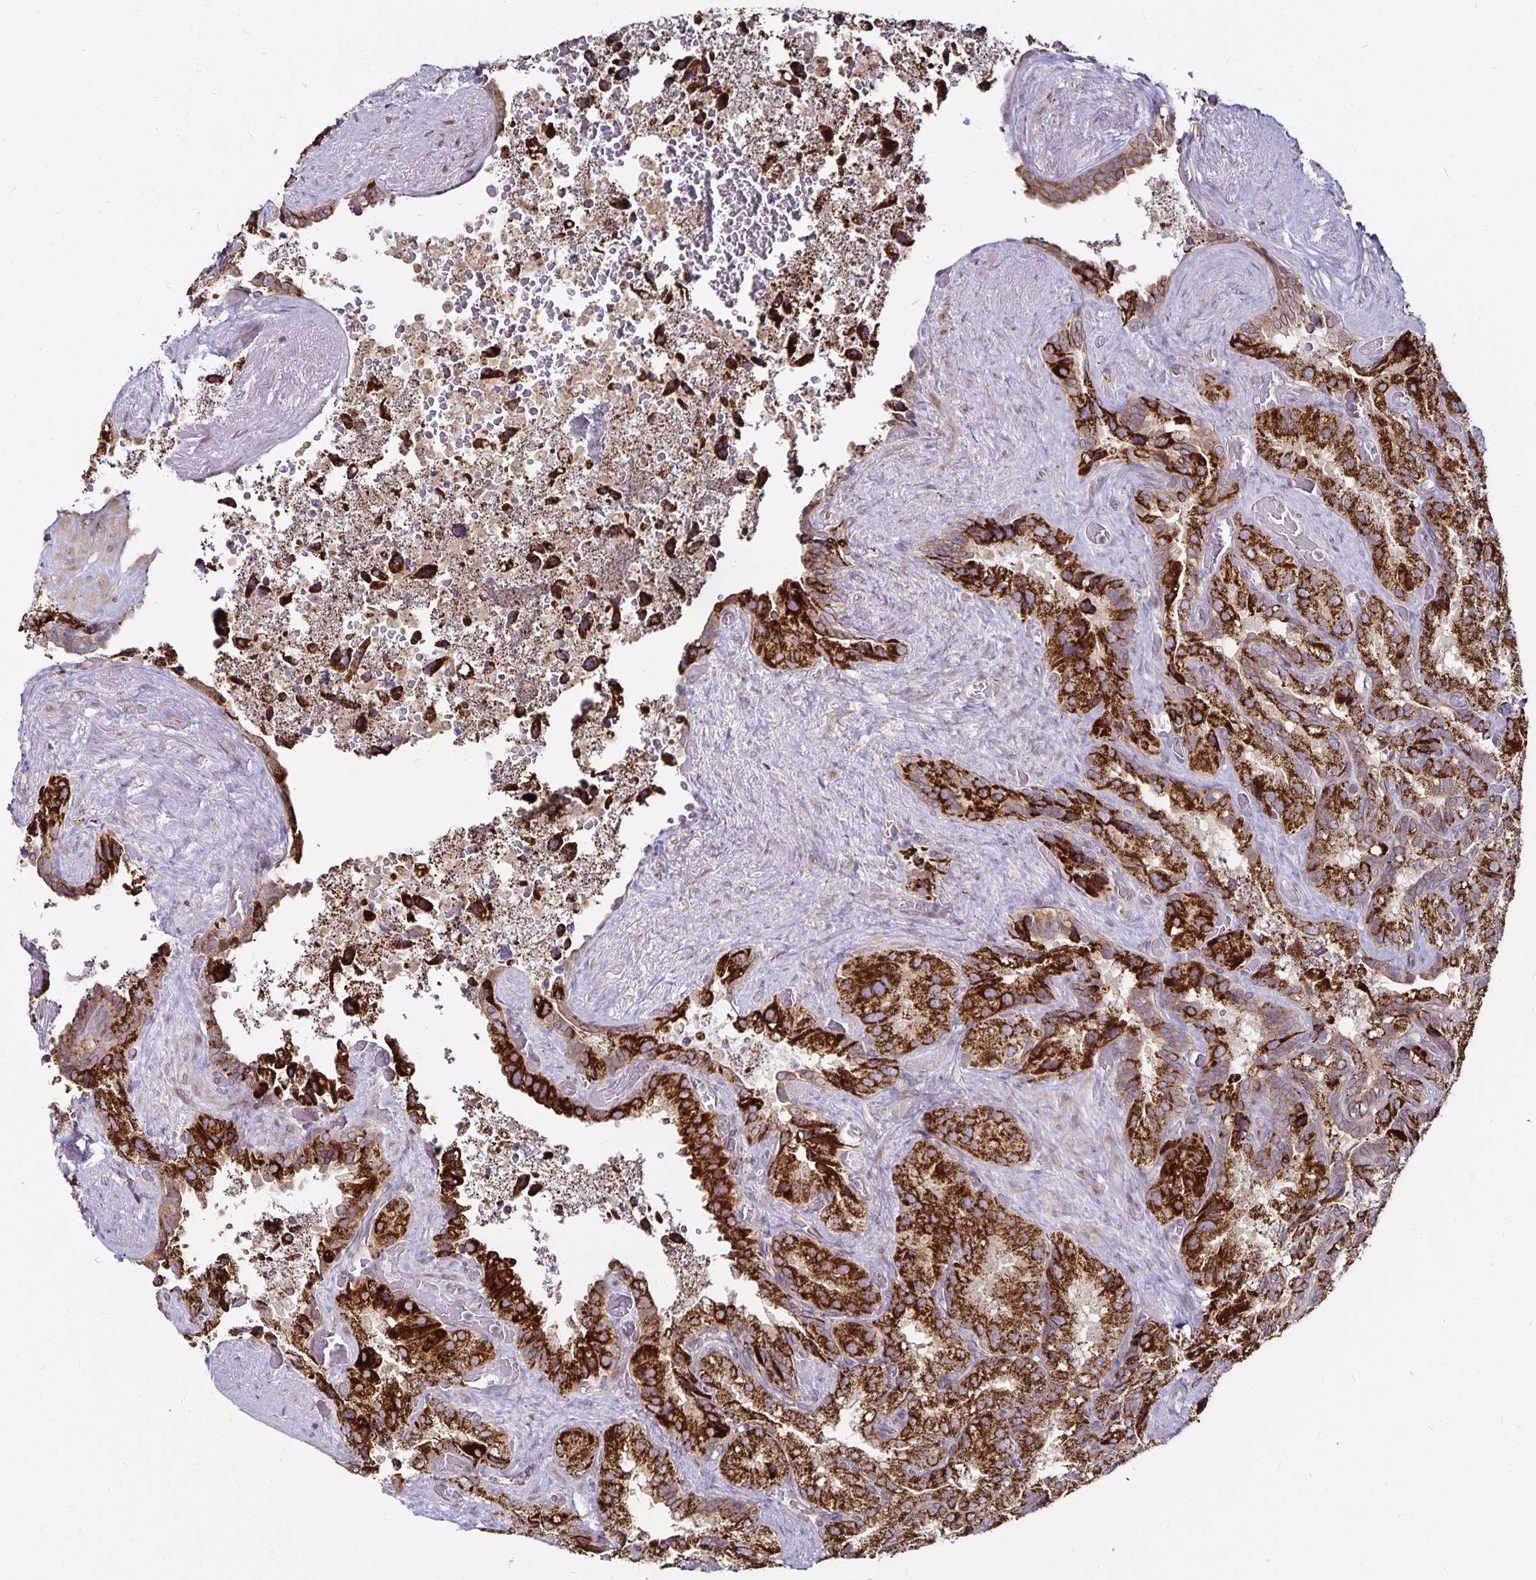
{"staining": {"intensity": "strong", "quantity": ">75%", "location": "cytoplasmic/membranous"}, "tissue": "seminal vesicle", "cell_type": "Glandular cells", "image_type": "normal", "snomed": [{"axis": "morphology", "description": "Normal tissue, NOS"}, {"axis": "topography", "description": "Seminal veicle"}], "caption": "IHC of normal human seminal vesicle displays high levels of strong cytoplasmic/membranous expression in approximately >75% of glandular cells. The staining is performed using DAB (3,3'-diaminobenzidine) brown chromogen to label protein expression. The nuclei are counter-stained blue using hematoxylin.", "gene": "CYP27A1", "patient": {"sex": "male", "age": 60}}